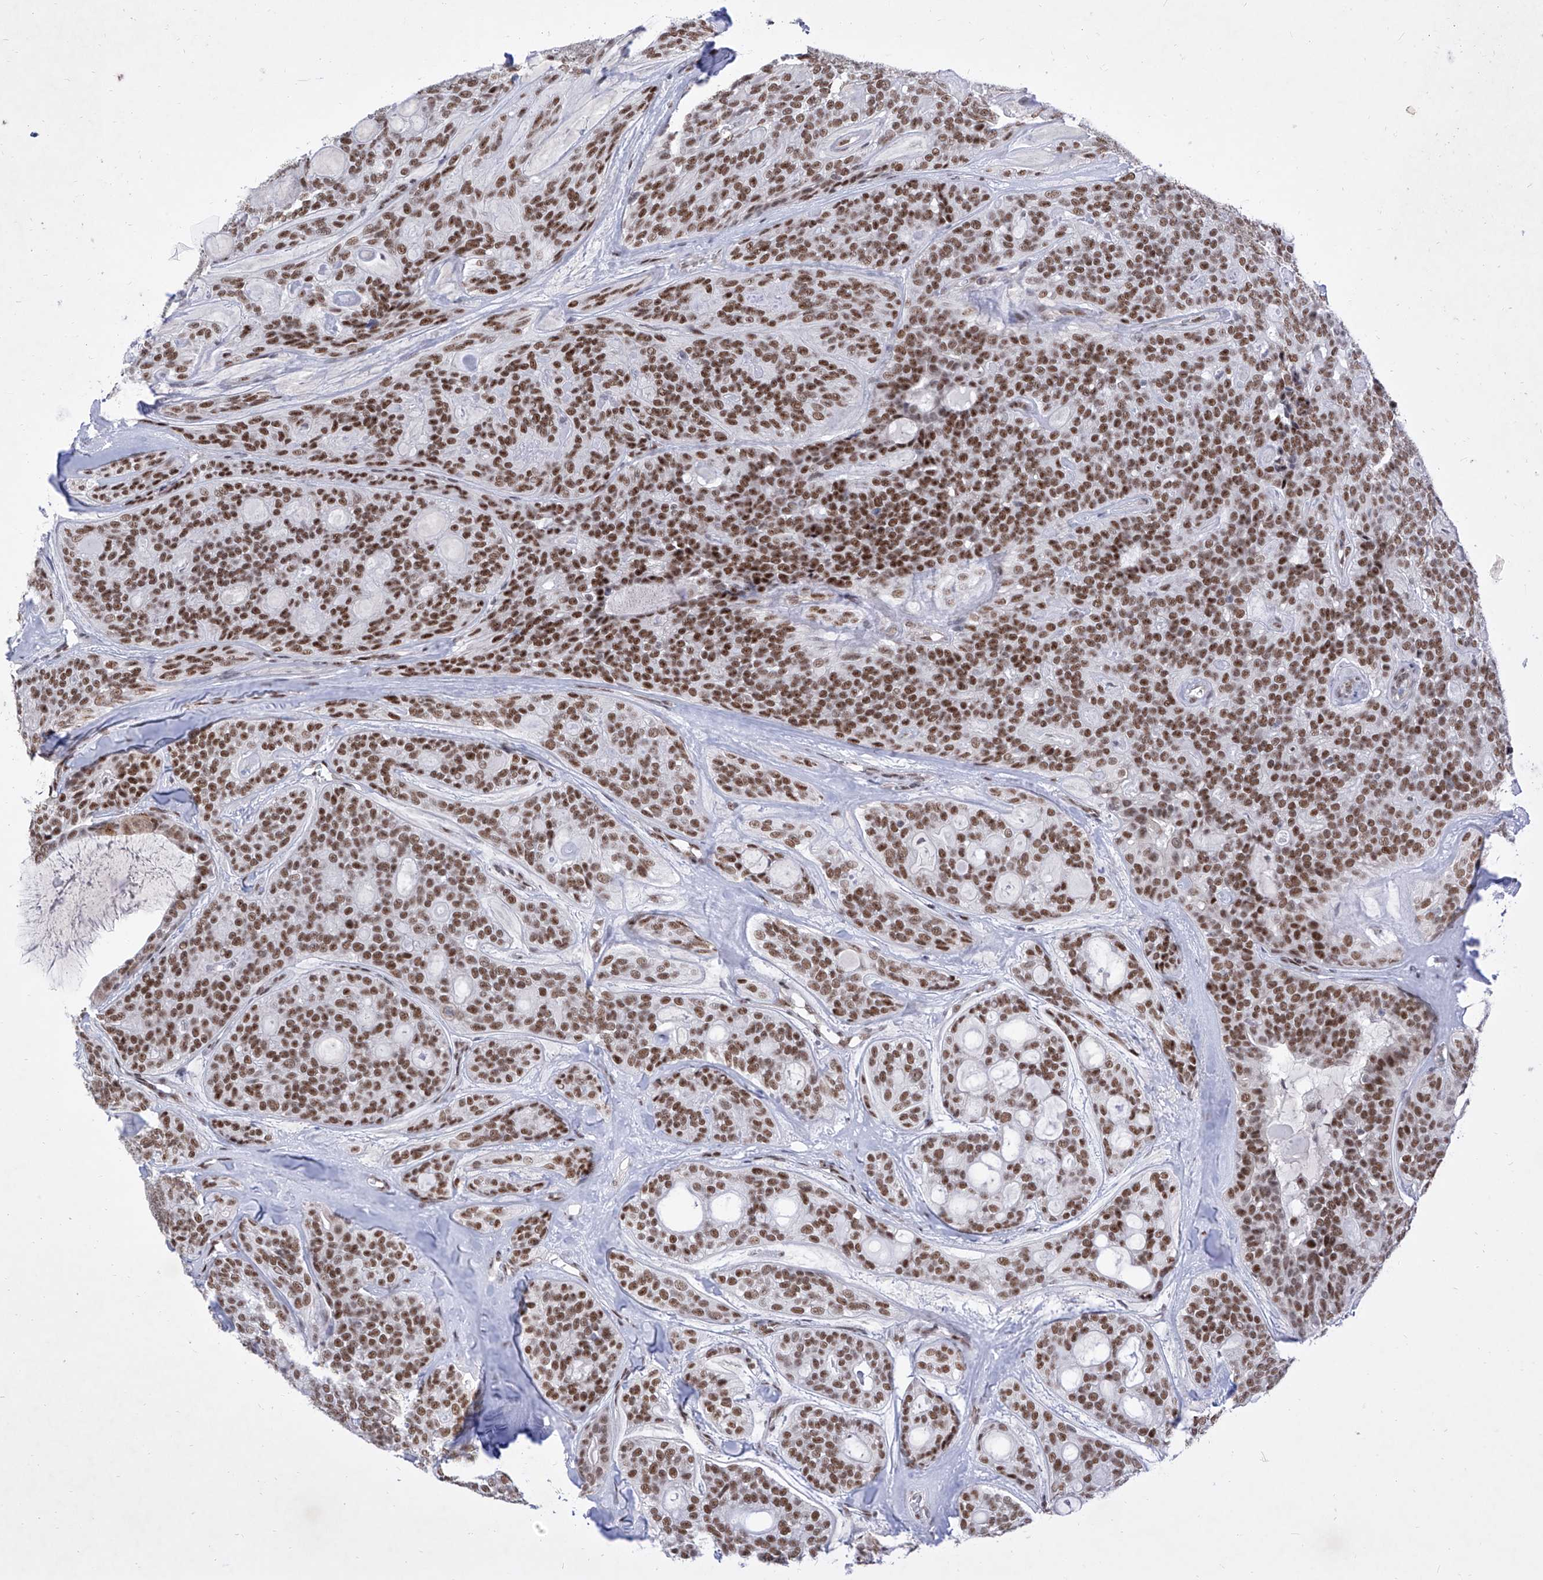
{"staining": {"intensity": "strong", "quantity": ">75%", "location": "nuclear"}, "tissue": "head and neck cancer", "cell_type": "Tumor cells", "image_type": "cancer", "snomed": [{"axis": "morphology", "description": "Adenocarcinoma, NOS"}, {"axis": "topography", "description": "Head-Neck"}], "caption": "A histopathology image of human adenocarcinoma (head and neck) stained for a protein displays strong nuclear brown staining in tumor cells.", "gene": "ATN1", "patient": {"sex": "male", "age": 66}}